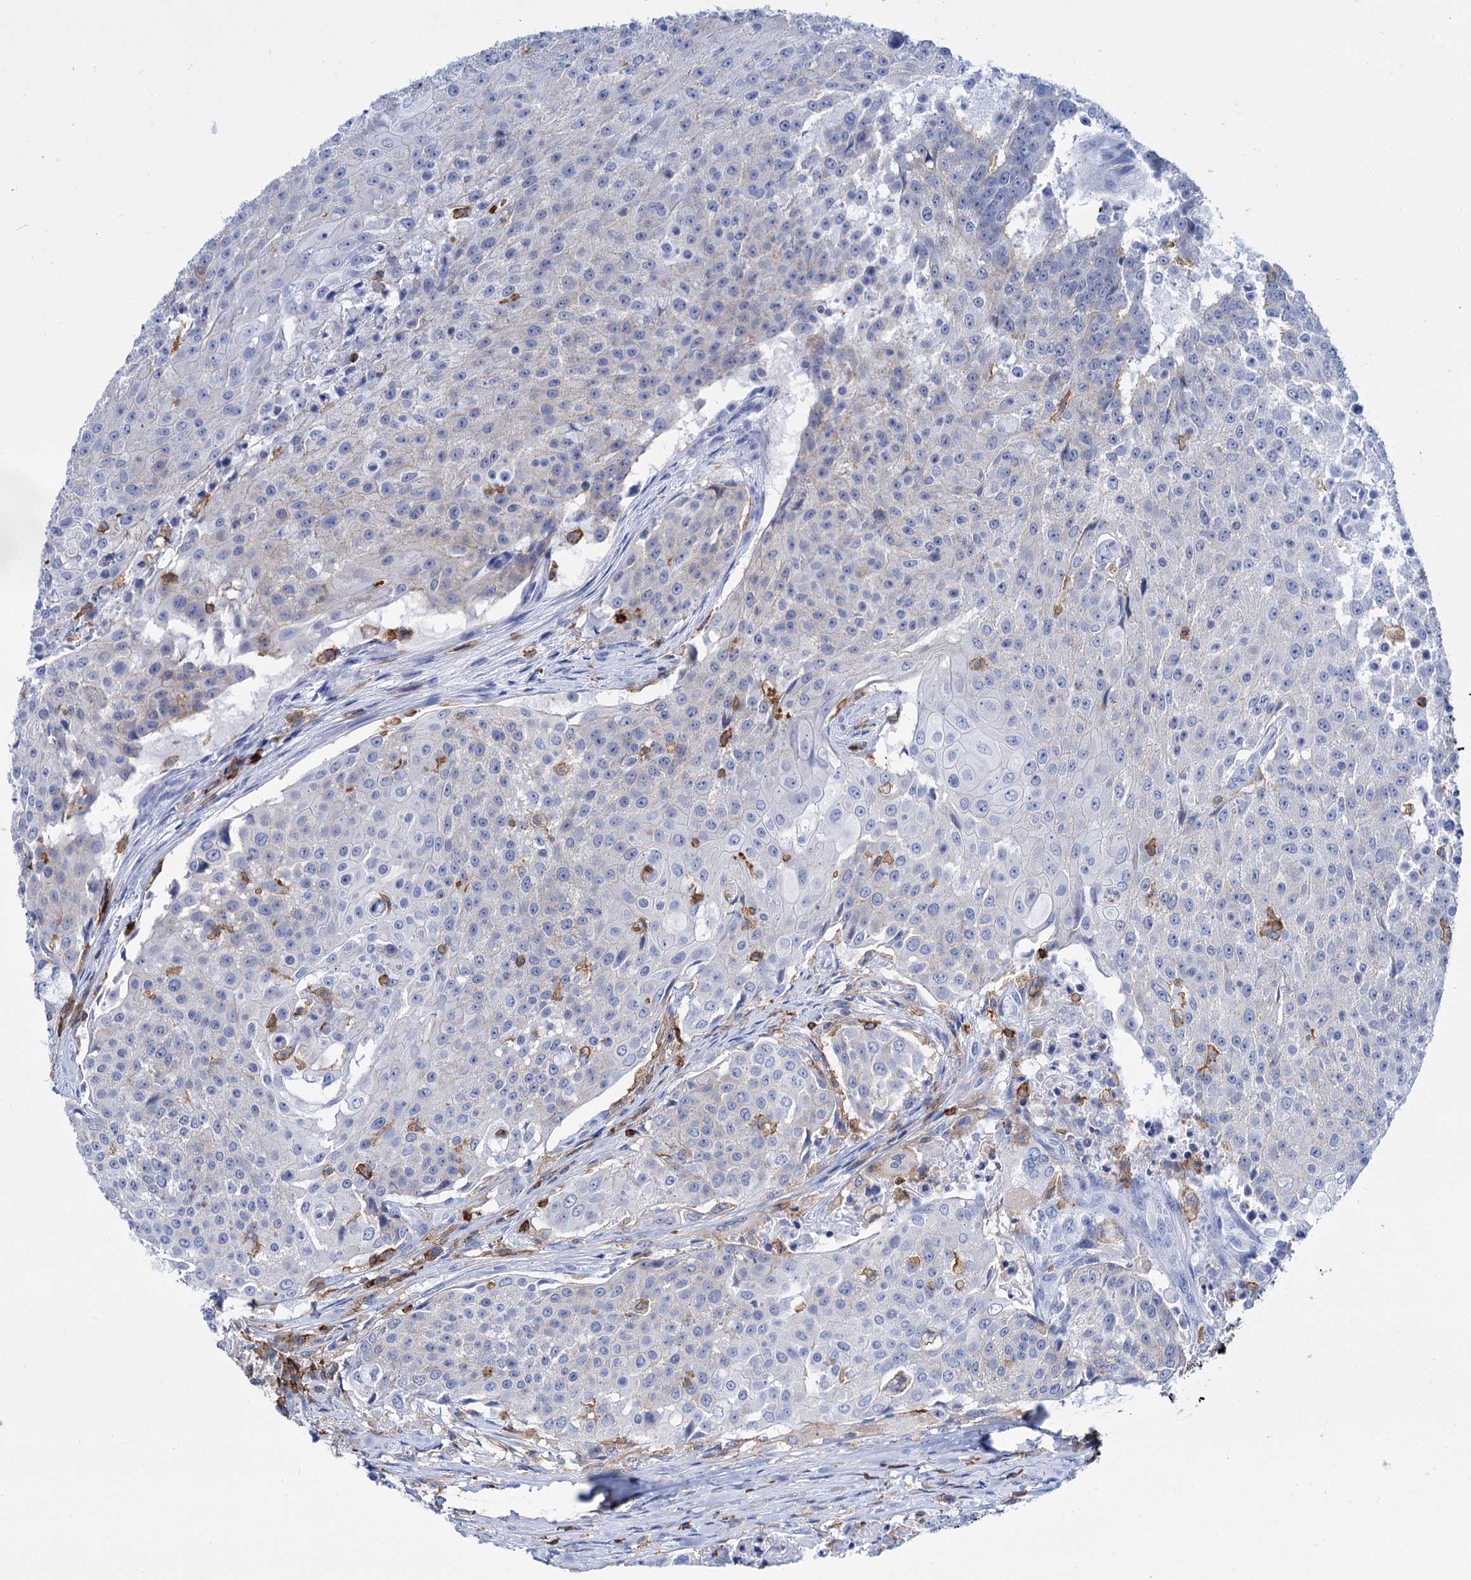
{"staining": {"intensity": "negative", "quantity": "none", "location": "none"}, "tissue": "urothelial cancer", "cell_type": "Tumor cells", "image_type": "cancer", "snomed": [{"axis": "morphology", "description": "Urothelial carcinoma, High grade"}, {"axis": "topography", "description": "Urinary bladder"}], "caption": "A high-resolution micrograph shows immunohistochemistry (IHC) staining of urothelial cancer, which displays no significant positivity in tumor cells.", "gene": "DEF6", "patient": {"sex": "female", "age": 63}}